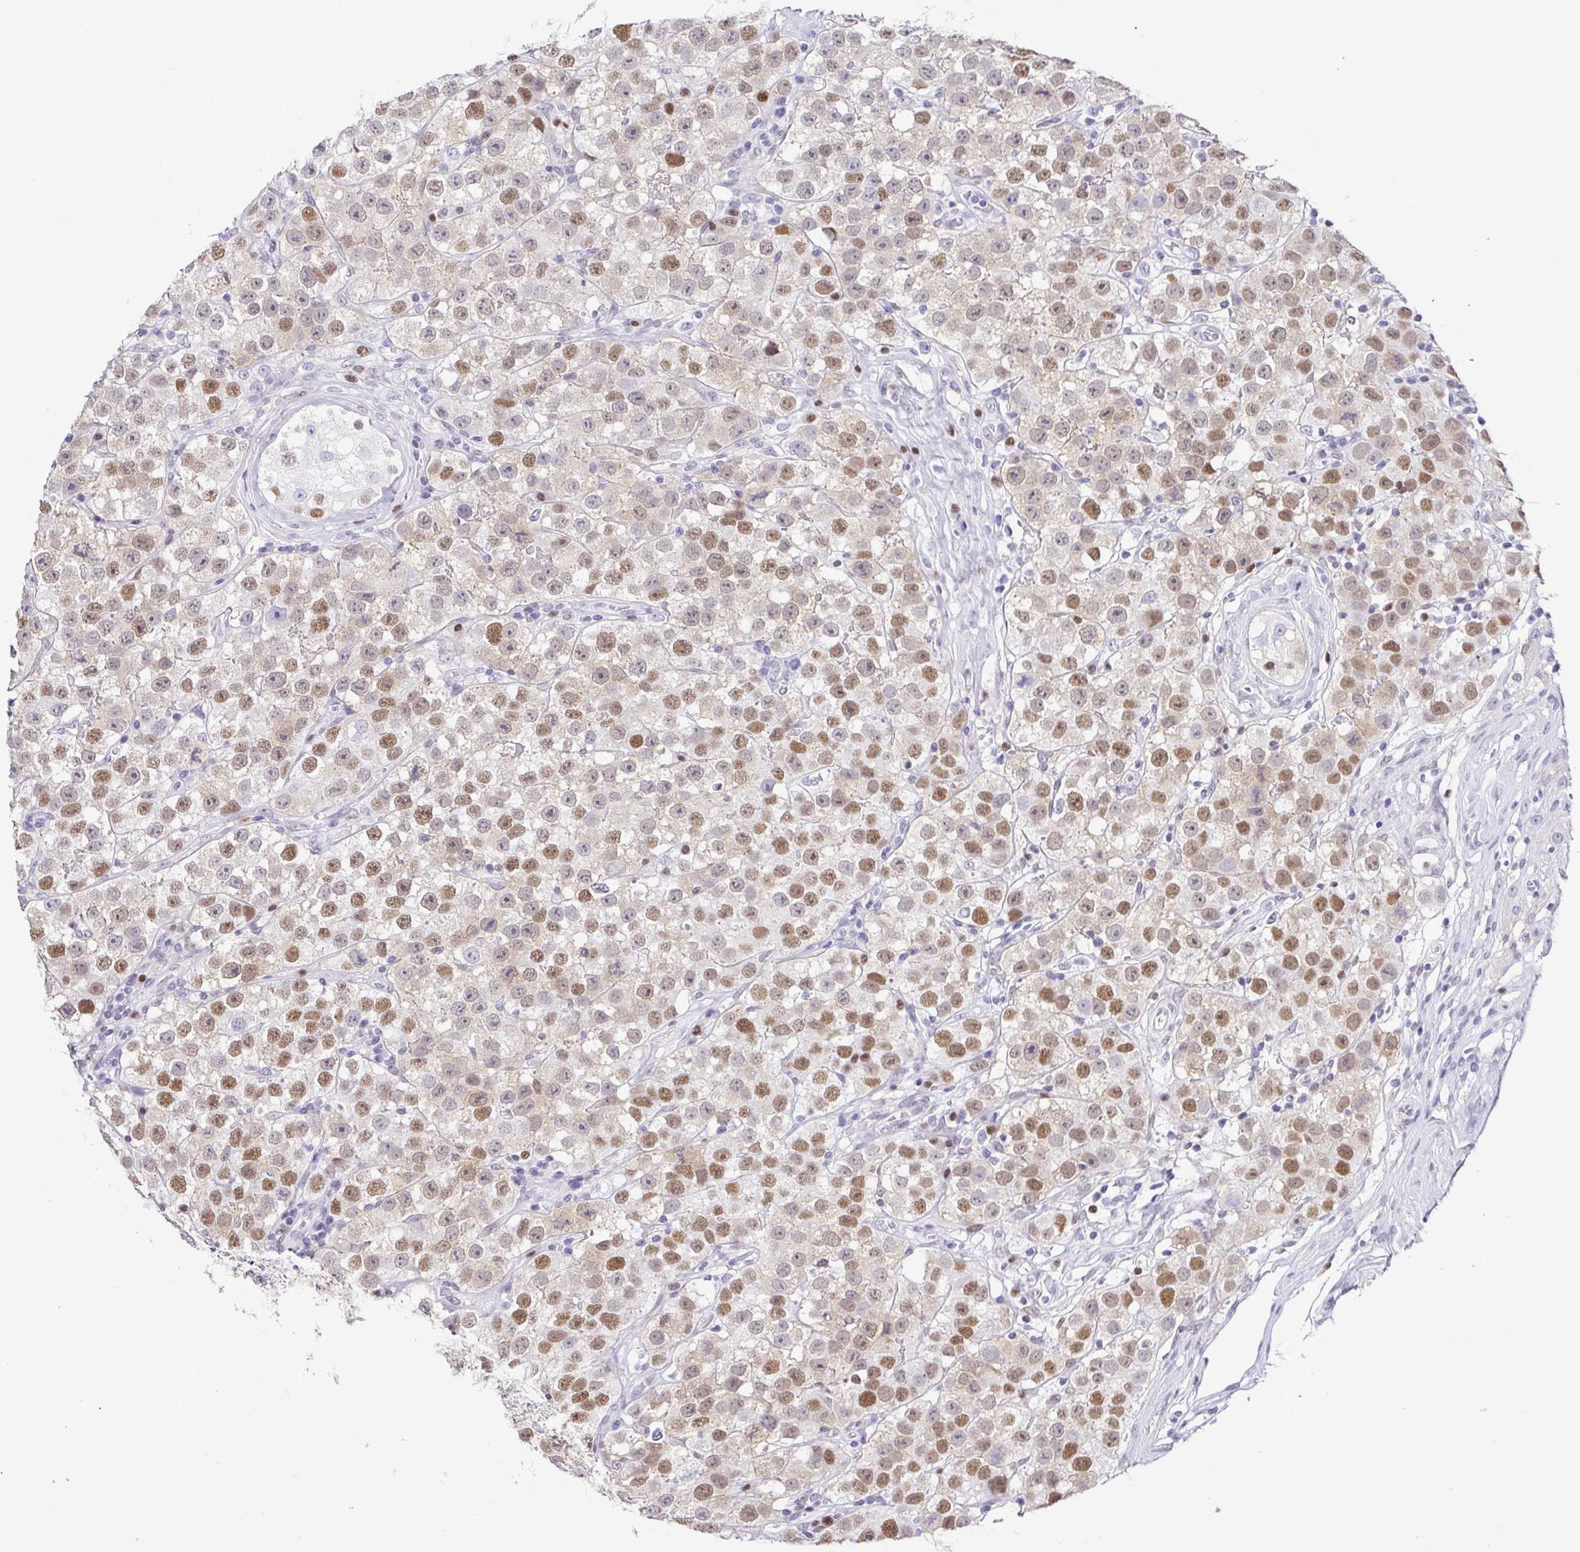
{"staining": {"intensity": "moderate", "quantity": "25%-75%", "location": "nuclear"}, "tissue": "testis cancer", "cell_type": "Tumor cells", "image_type": "cancer", "snomed": [{"axis": "morphology", "description": "Seminoma, NOS"}, {"axis": "topography", "description": "Testis"}], "caption": "Testis cancer tissue demonstrates moderate nuclear staining in about 25%-75% of tumor cells", "gene": "TCF3", "patient": {"sex": "male", "age": 34}}